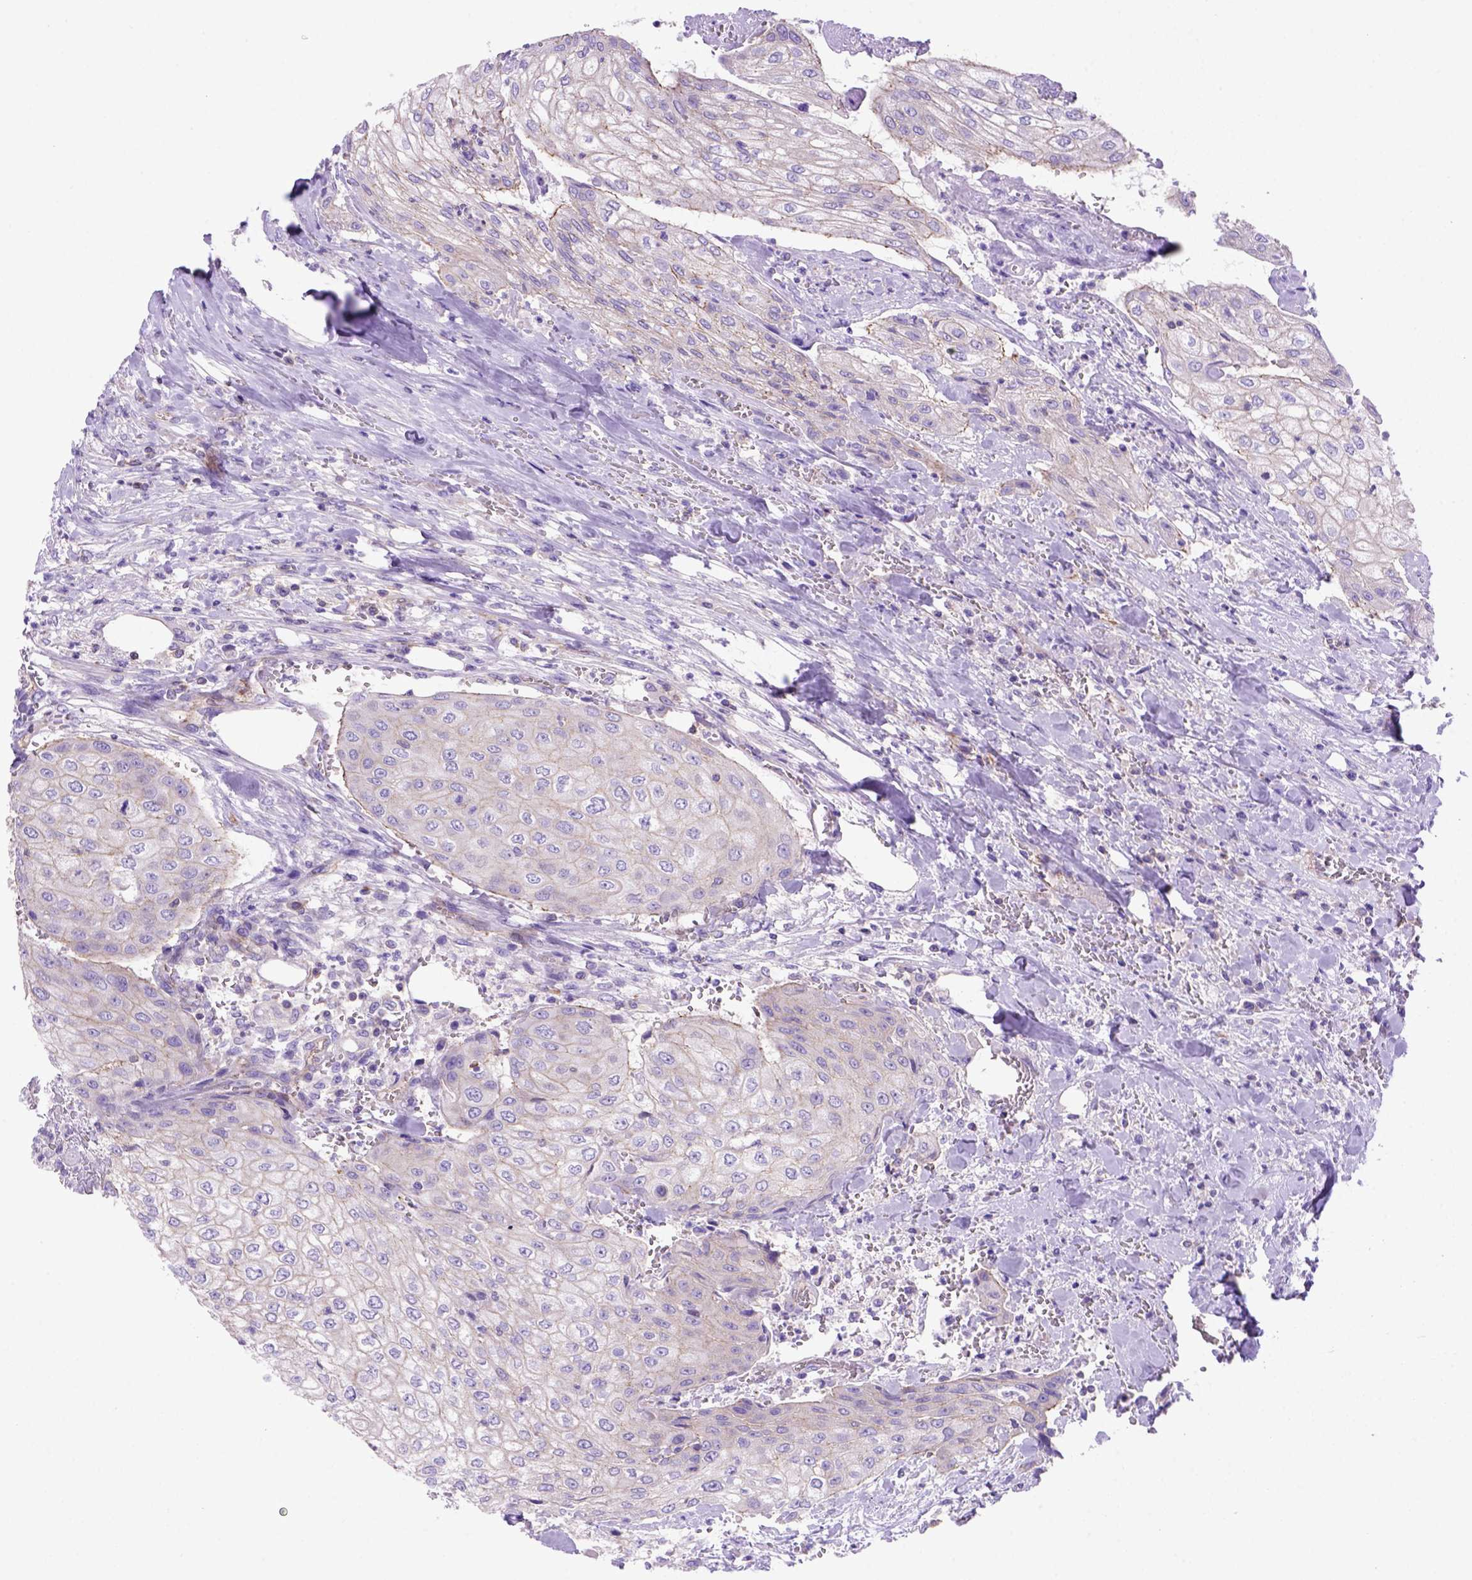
{"staining": {"intensity": "weak", "quantity": "25%-75%", "location": "cytoplasmic/membranous"}, "tissue": "urothelial cancer", "cell_type": "Tumor cells", "image_type": "cancer", "snomed": [{"axis": "morphology", "description": "Urothelial carcinoma, High grade"}, {"axis": "topography", "description": "Urinary bladder"}], "caption": "The micrograph reveals immunohistochemical staining of urothelial cancer. There is weak cytoplasmic/membranous staining is appreciated in approximately 25%-75% of tumor cells.", "gene": "PEX12", "patient": {"sex": "male", "age": 62}}